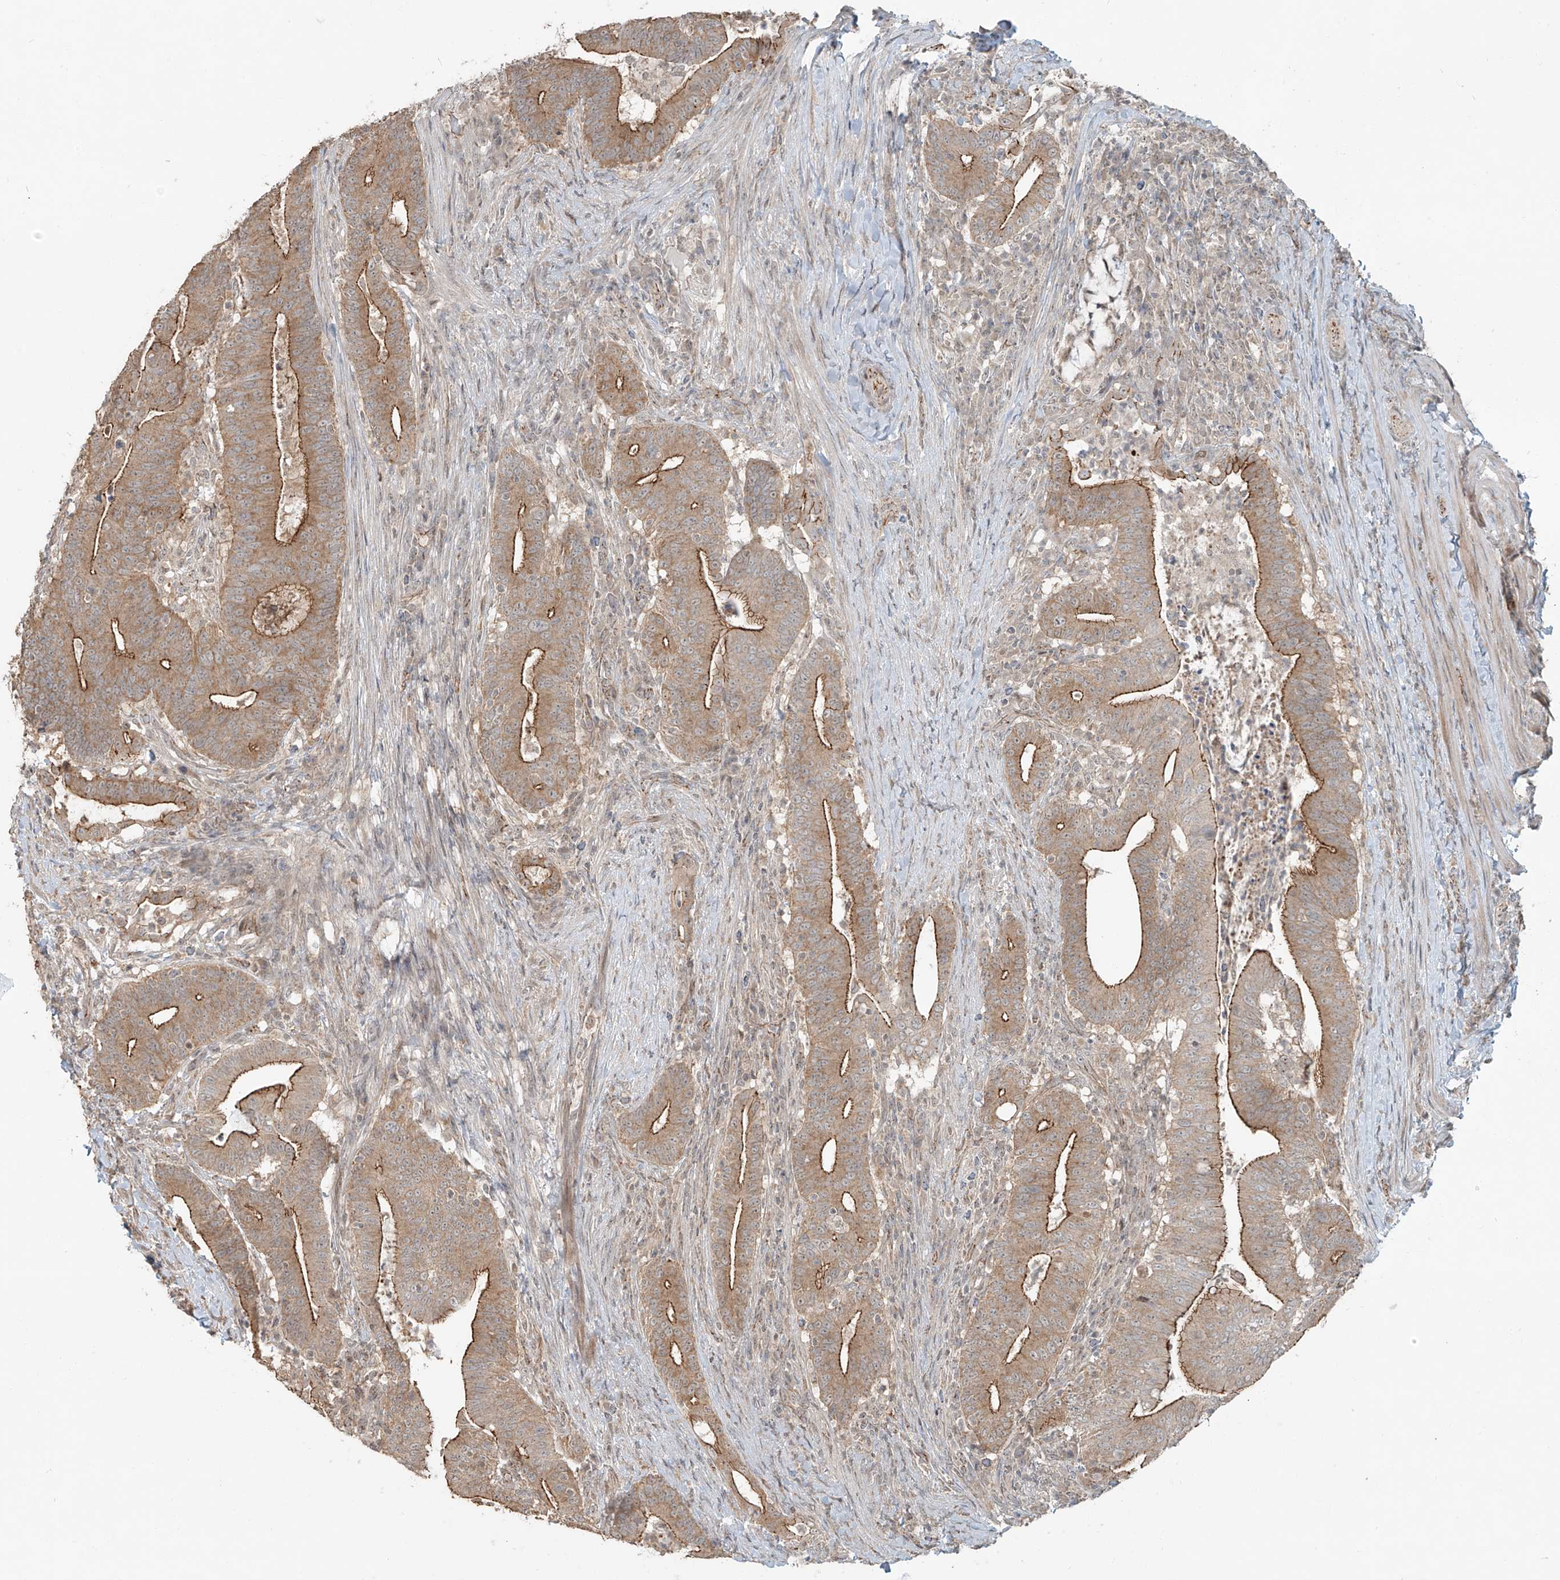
{"staining": {"intensity": "moderate", "quantity": ">75%", "location": "cytoplasmic/membranous"}, "tissue": "colorectal cancer", "cell_type": "Tumor cells", "image_type": "cancer", "snomed": [{"axis": "morphology", "description": "Adenocarcinoma, NOS"}, {"axis": "topography", "description": "Colon"}], "caption": "Immunohistochemistry (IHC) (DAB (3,3'-diaminobenzidine)) staining of human colorectal adenocarcinoma reveals moderate cytoplasmic/membranous protein expression in about >75% of tumor cells. The staining is performed using DAB (3,3'-diaminobenzidine) brown chromogen to label protein expression. The nuclei are counter-stained blue using hematoxylin.", "gene": "ZNF16", "patient": {"sex": "female", "age": 66}}